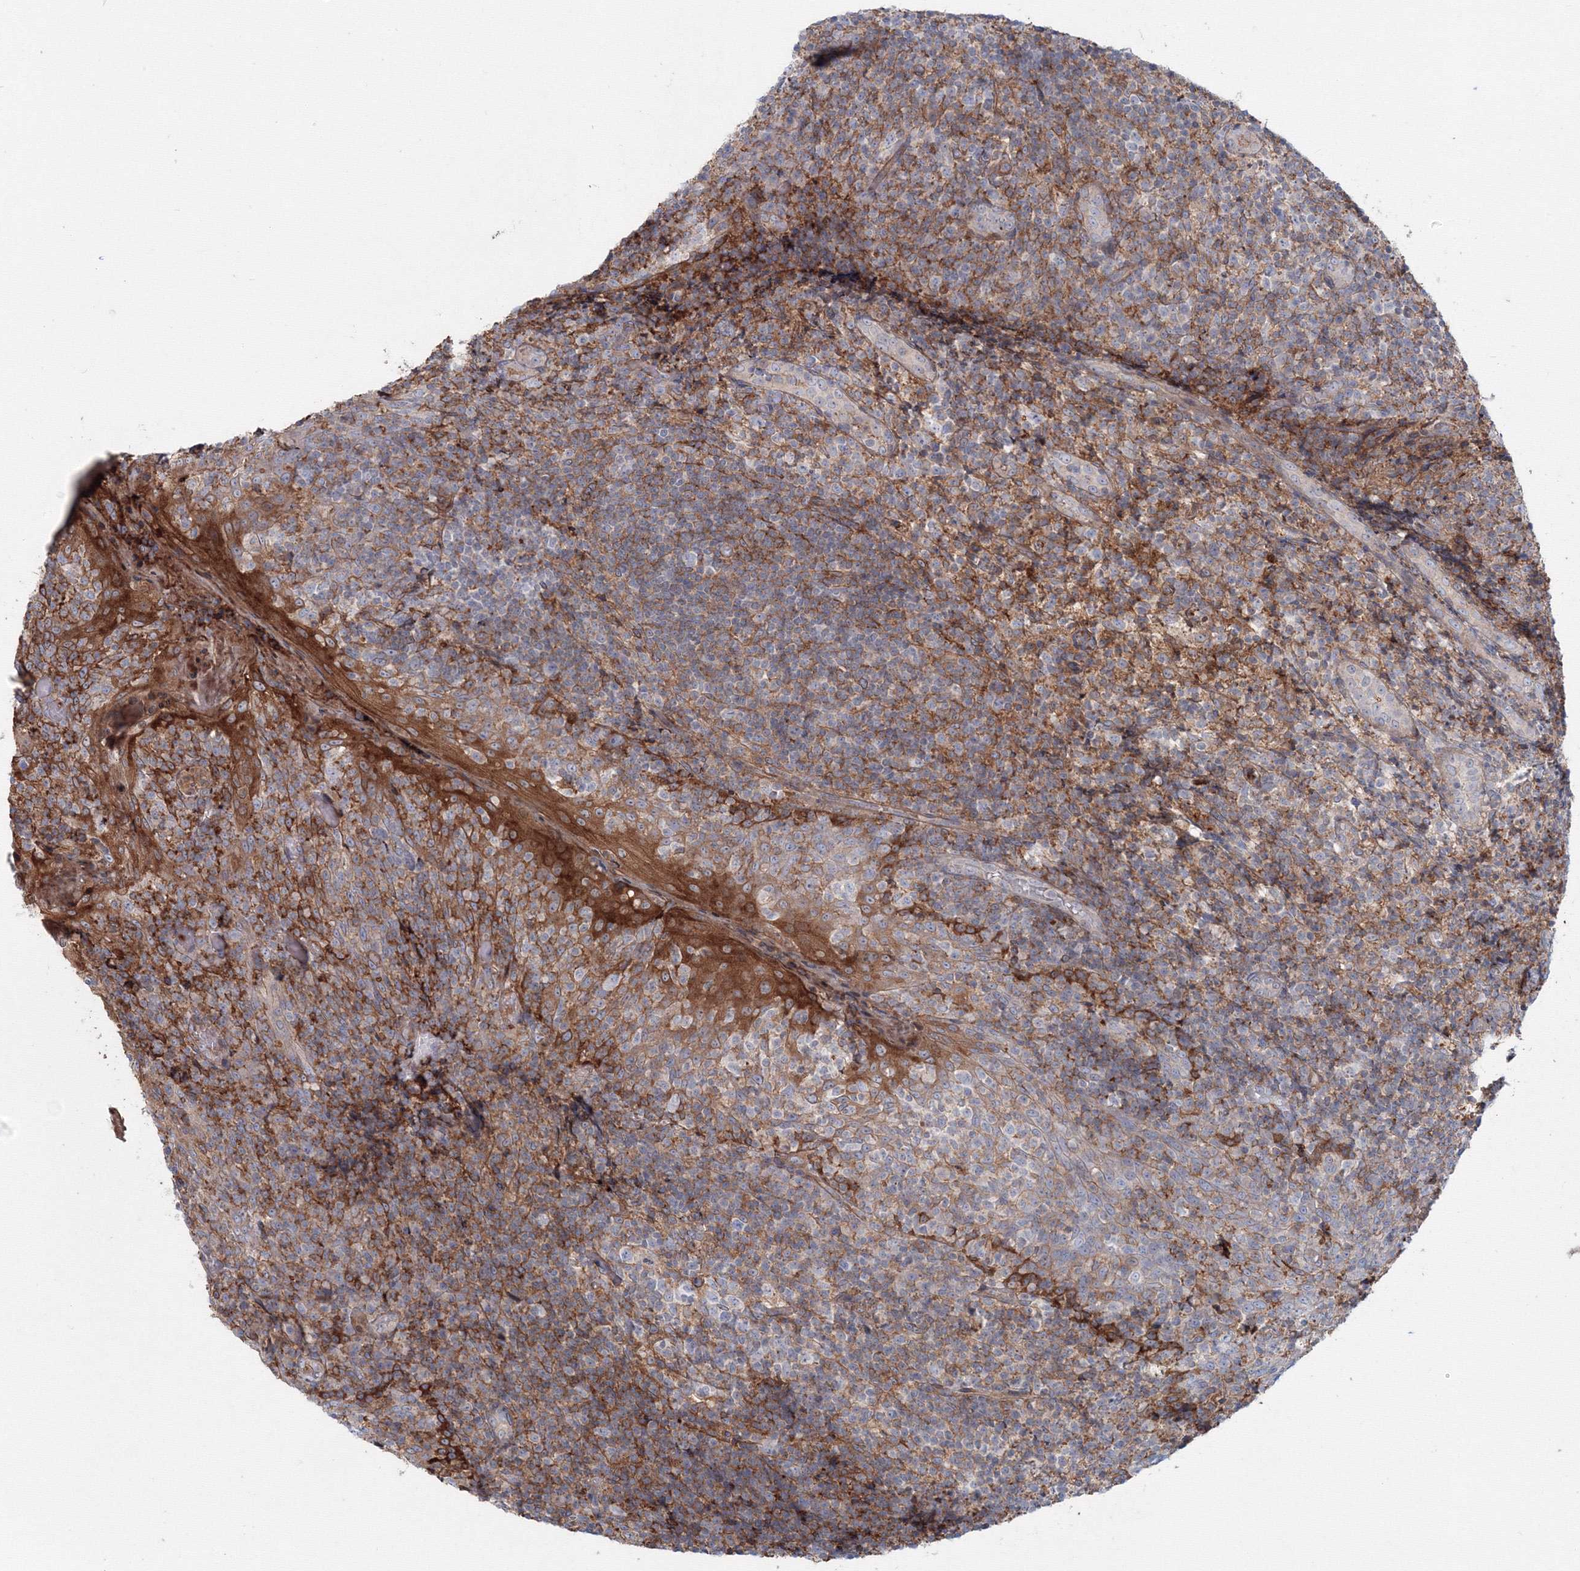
{"staining": {"intensity": "moderate", "quantity": "<25%", "location": "cytoplasmic/membranous"}, "tissue": "tonsil", "cell_type": "Germinal center cells", "image_type": "normal", "snomed": [{"axis": "morphology", "description": "Normal tissue, NOS"}, {"axis": "topography", "description": "Tonsil"}], "caption": "Protein analysis of normal tonsil demonstrates moderate cytoplasmic/membranous positivity in about <25% of germinal center cells.", "gene": "SH3PXD2A", "patient": {"sex": "female", "age": 19}}